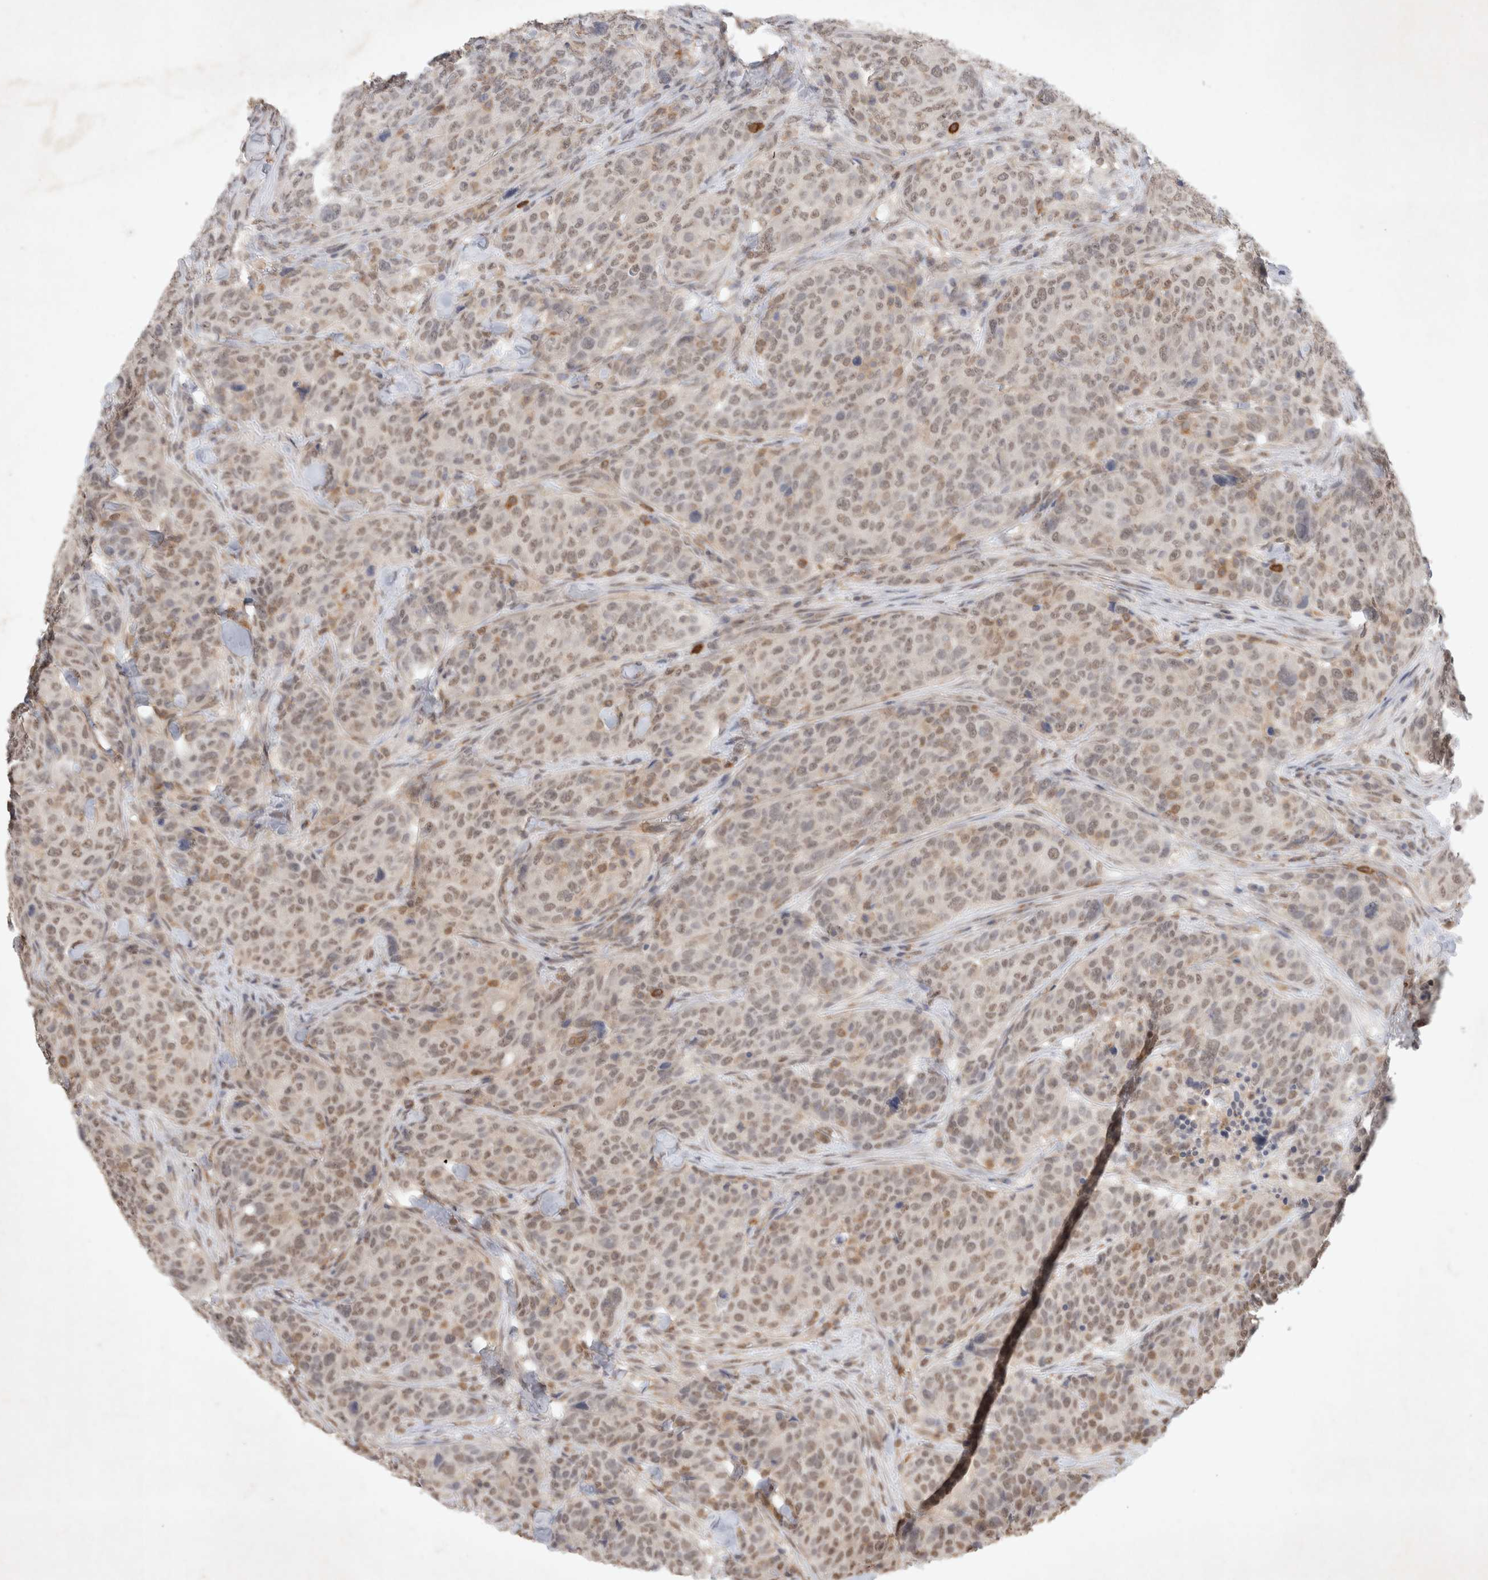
{"staining": {"intensity": "moderate", "quantity": "<25%", "location": "nuclear"}, "tissue": "breast cancer", "cell_type": "Tumor cells", "image_type": "cancer", "snomed": [{"axis": "morphology", "description": "Duct carcinoma"}, {"axis": "topography", "description": "Breast"}], "caption": "IHC histopathology image of breast intraductal carcinoma stained for a protein (brown), which displays low levels of moderate nuclear staining in approximately <25% of tumor cells.", "gene": "FBXO42", "patient": {"sex": "female", "age": 37}}